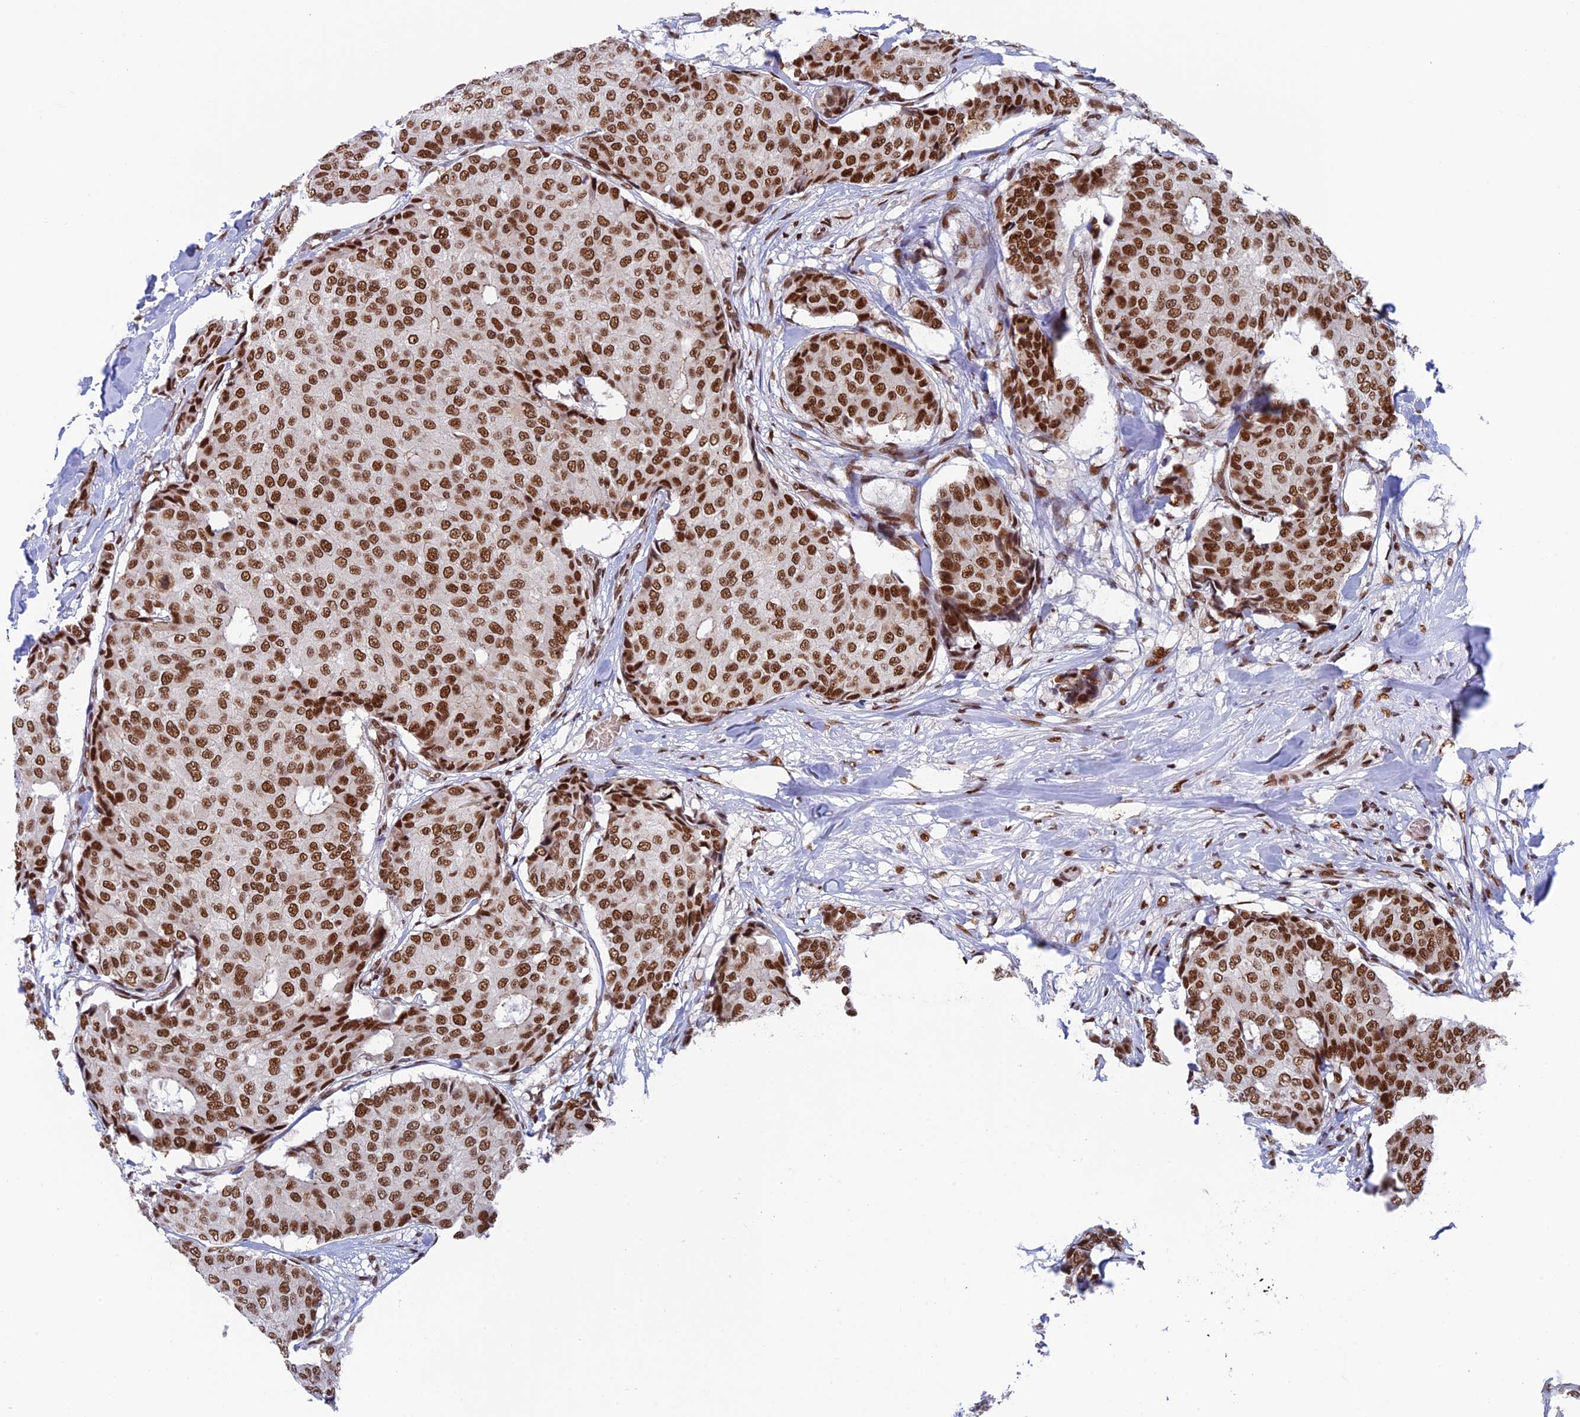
{"staining": {"intensity": "strong", "quantity": ">75%", "location": "nuclear"}, "tissue": "breast cancer", "cell_type": "Tumor cells", "image_type": "cancer", "snomed": [{"axis": "morphology", "description": "Duct carcinoma"}, {"axis": "topography", "description": "Breast"}], "caption": "An immunohistochemistry histopathology image of tumor tissue is shown. Protein staining in brown labels strong nuclear positivity in breast cancer (infiltrating ductal carcinoma) within tumor cells.", "gene": "EEF1AKMT3", "patient": {"sex": "female", "age": 75}}